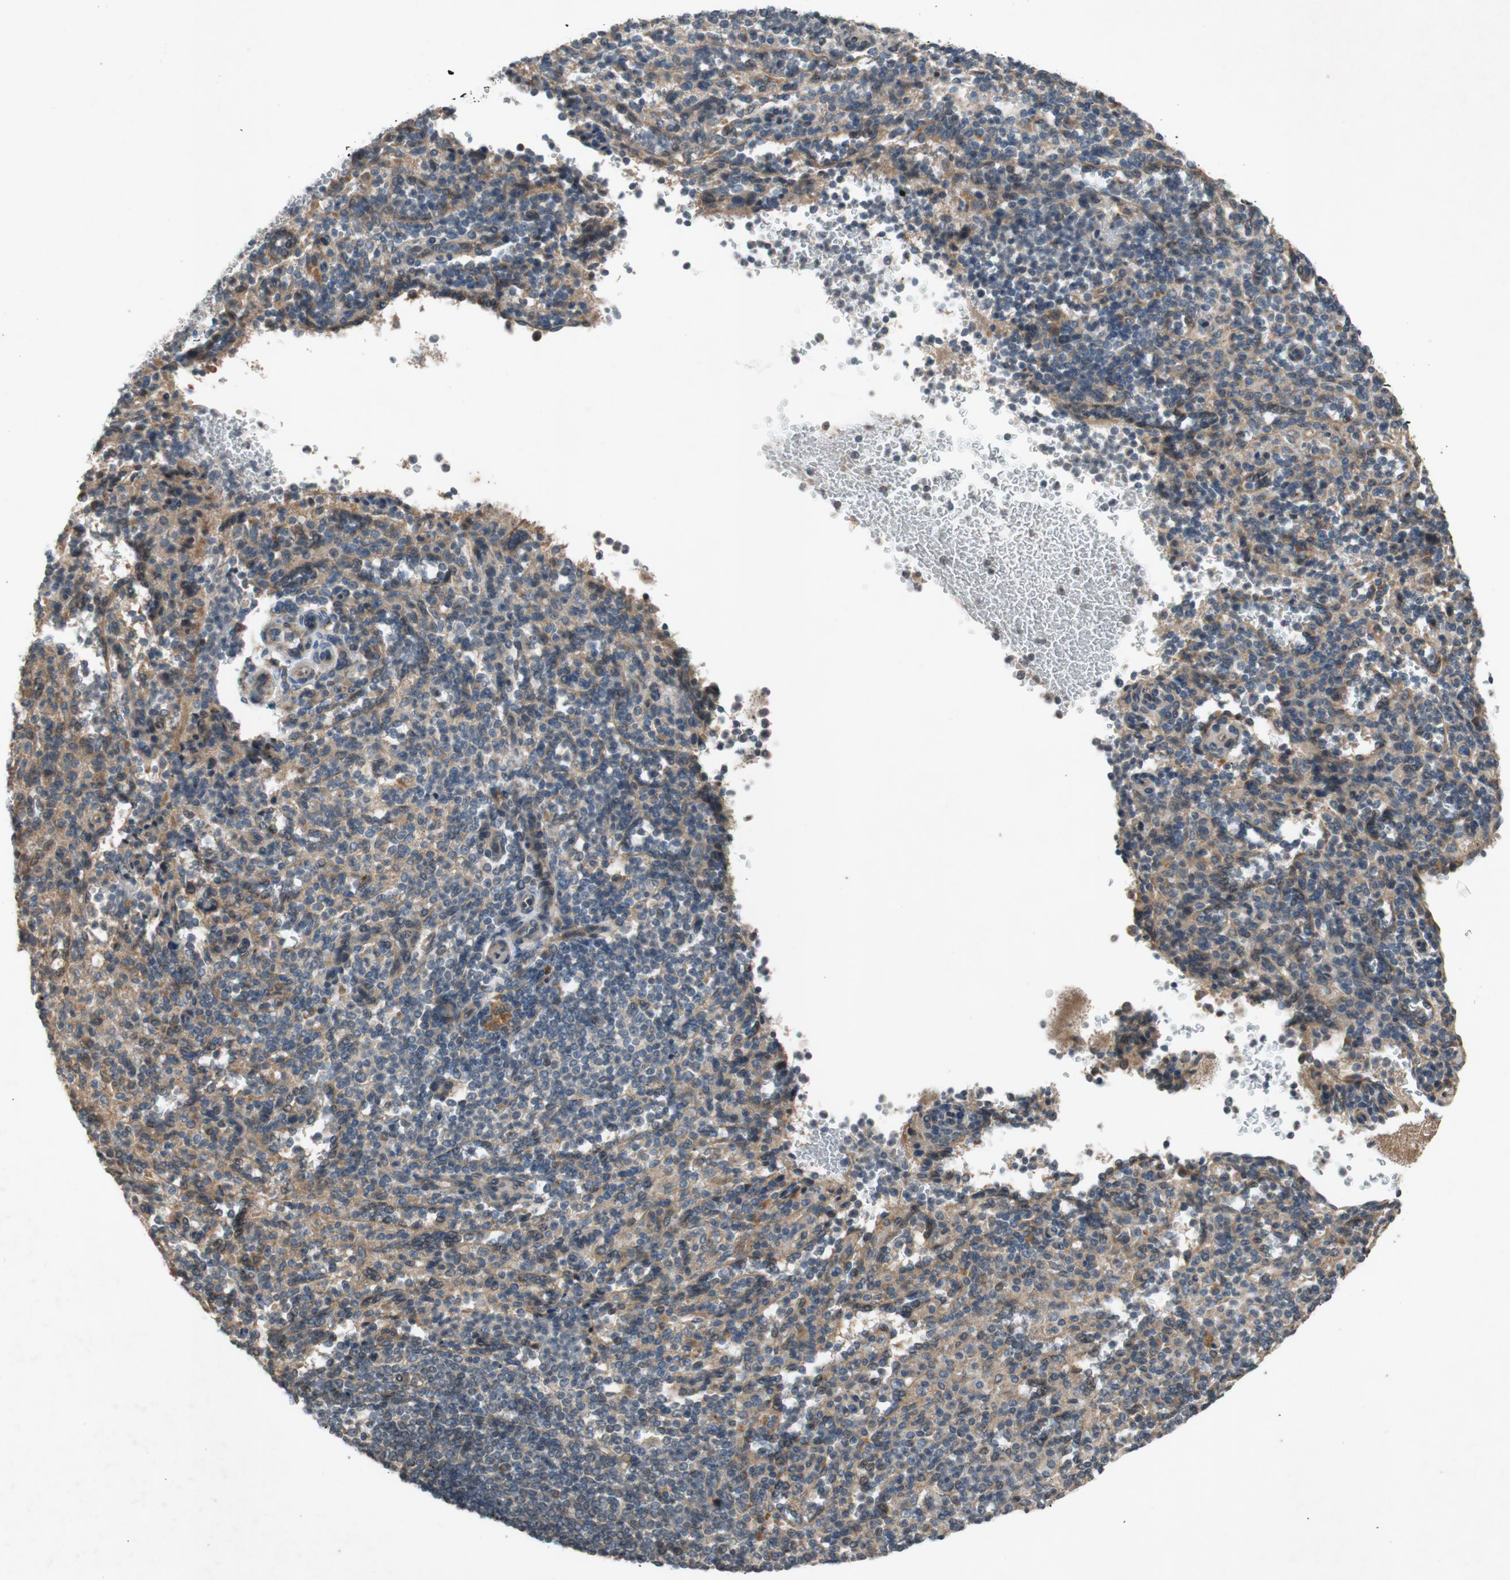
{"staining": {"intensity": "moderate", "quantity": ">75%", "location": "cytoplasmic/membranous"}, "tissue": "spleen", "cell_type": "Cells in red pulp", "image_type": "normal", "snomed": [{"axis": "morphology", "description": "Normal tissue, NOS"}, {"axis": "topography", "description": "Spleen"}], "caption": "Immunohistochemical staining of normal human spleen demonstrates >75% levels of moderate cytoplasmic/membranous protein positivity in about >75% of cells in red pulp.", "gene": "ATP2C1", "patient": {"sex": "female", "age": 74}}